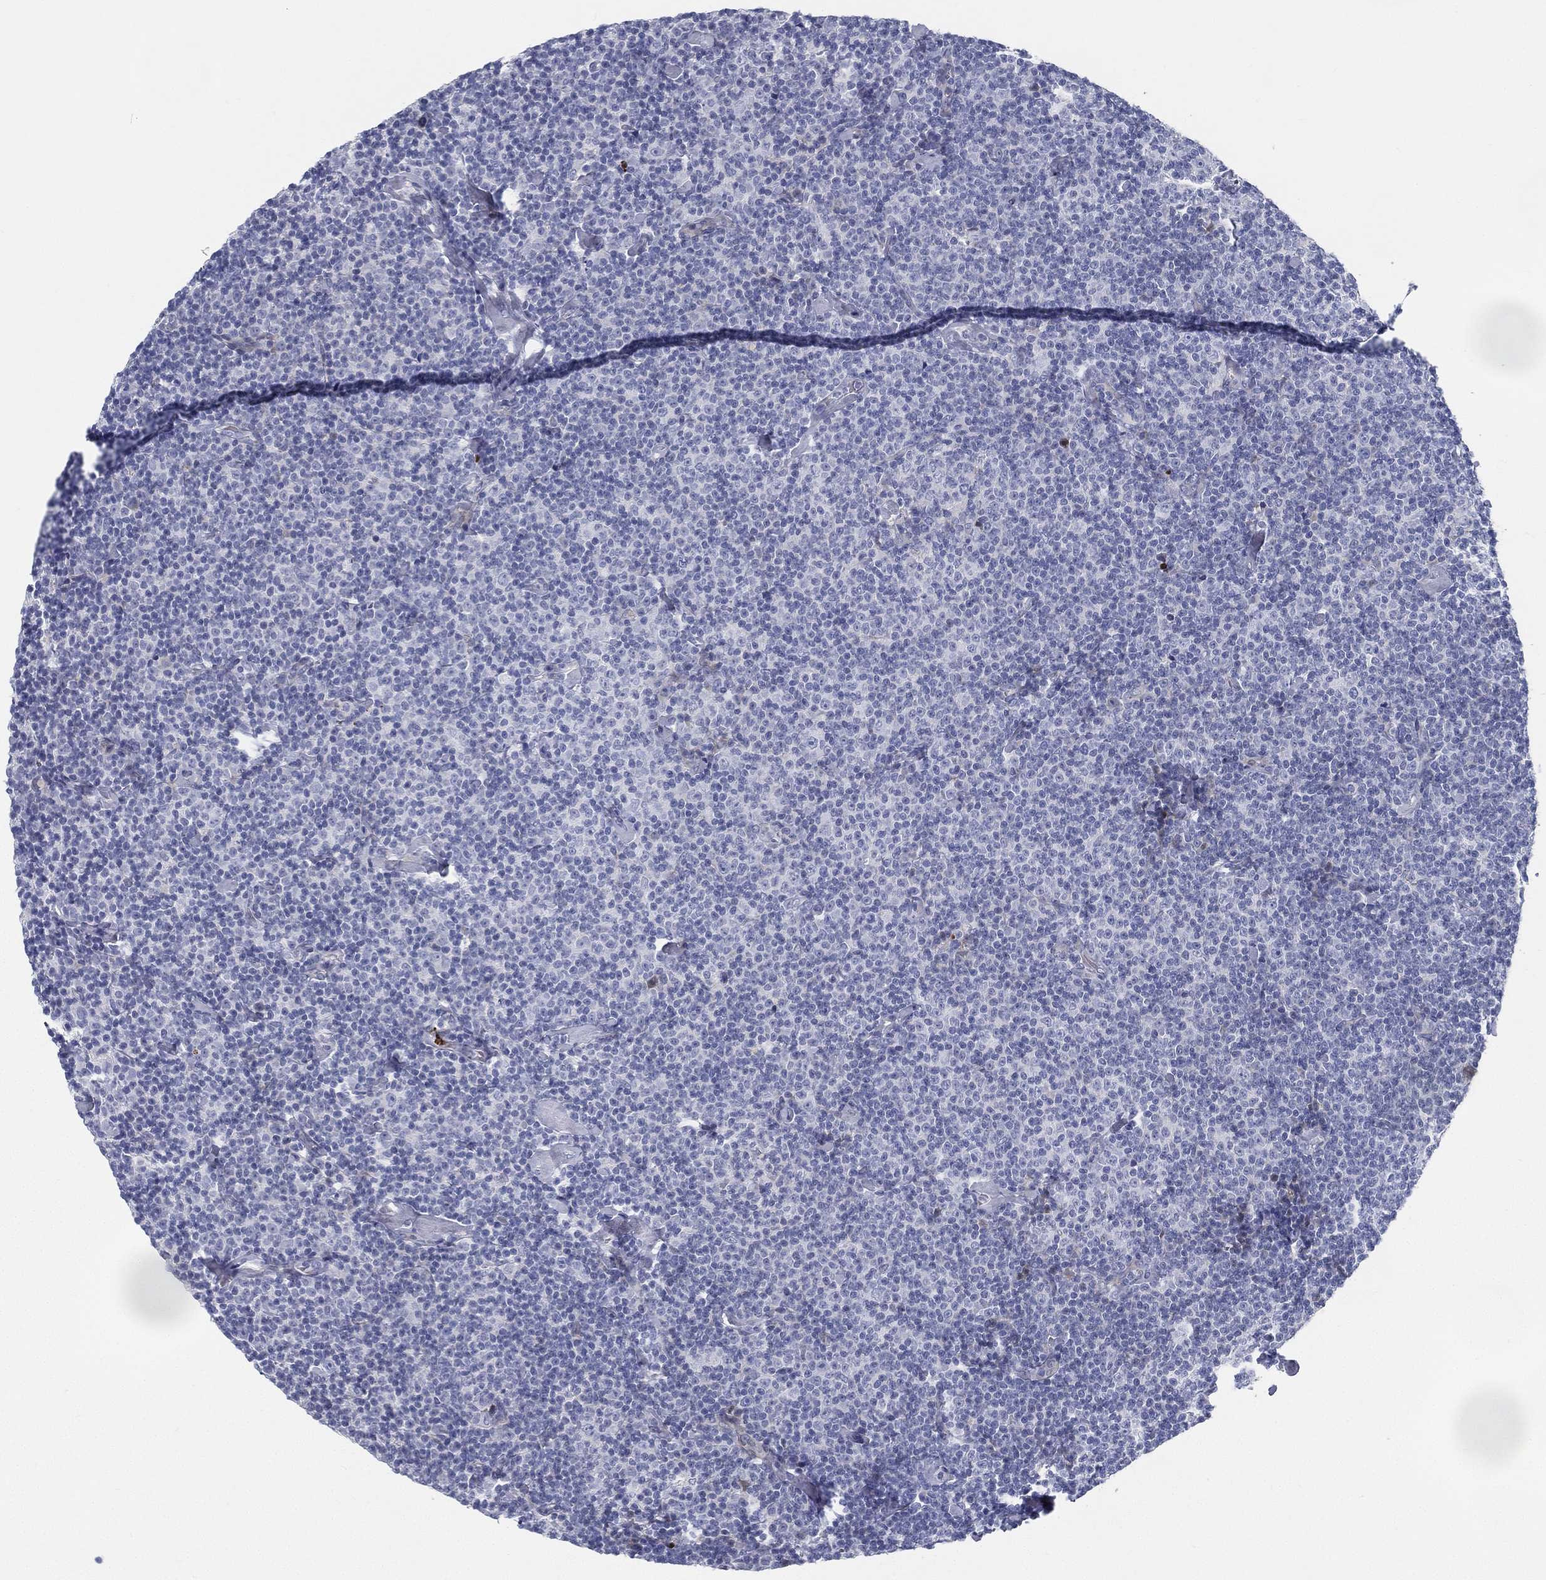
{"staining": {"intensity": "negative", "quantity": "none", "location": "none"}, "tissue": "lymphoma", "cell_type": "Tumor cells", "image_type": "cancer", "snomed": [{"axis": "morphology", "description": "Malignant lymphoma, non-Hodgkin's type, Low grade"}, {"axis": "topography", "description": "Lymph node"}], "caption": "This is a image of immunohistochemistry (IHC) staining of lymphoma, which shows no expression in tumor cells. (Stains: DAB IHC with hematoxylin counter stain, Microscopy: brightfield microscopy at high magnification).", "gene": "SPPL2C", "patient": {"sex": "male", "age": 81}}